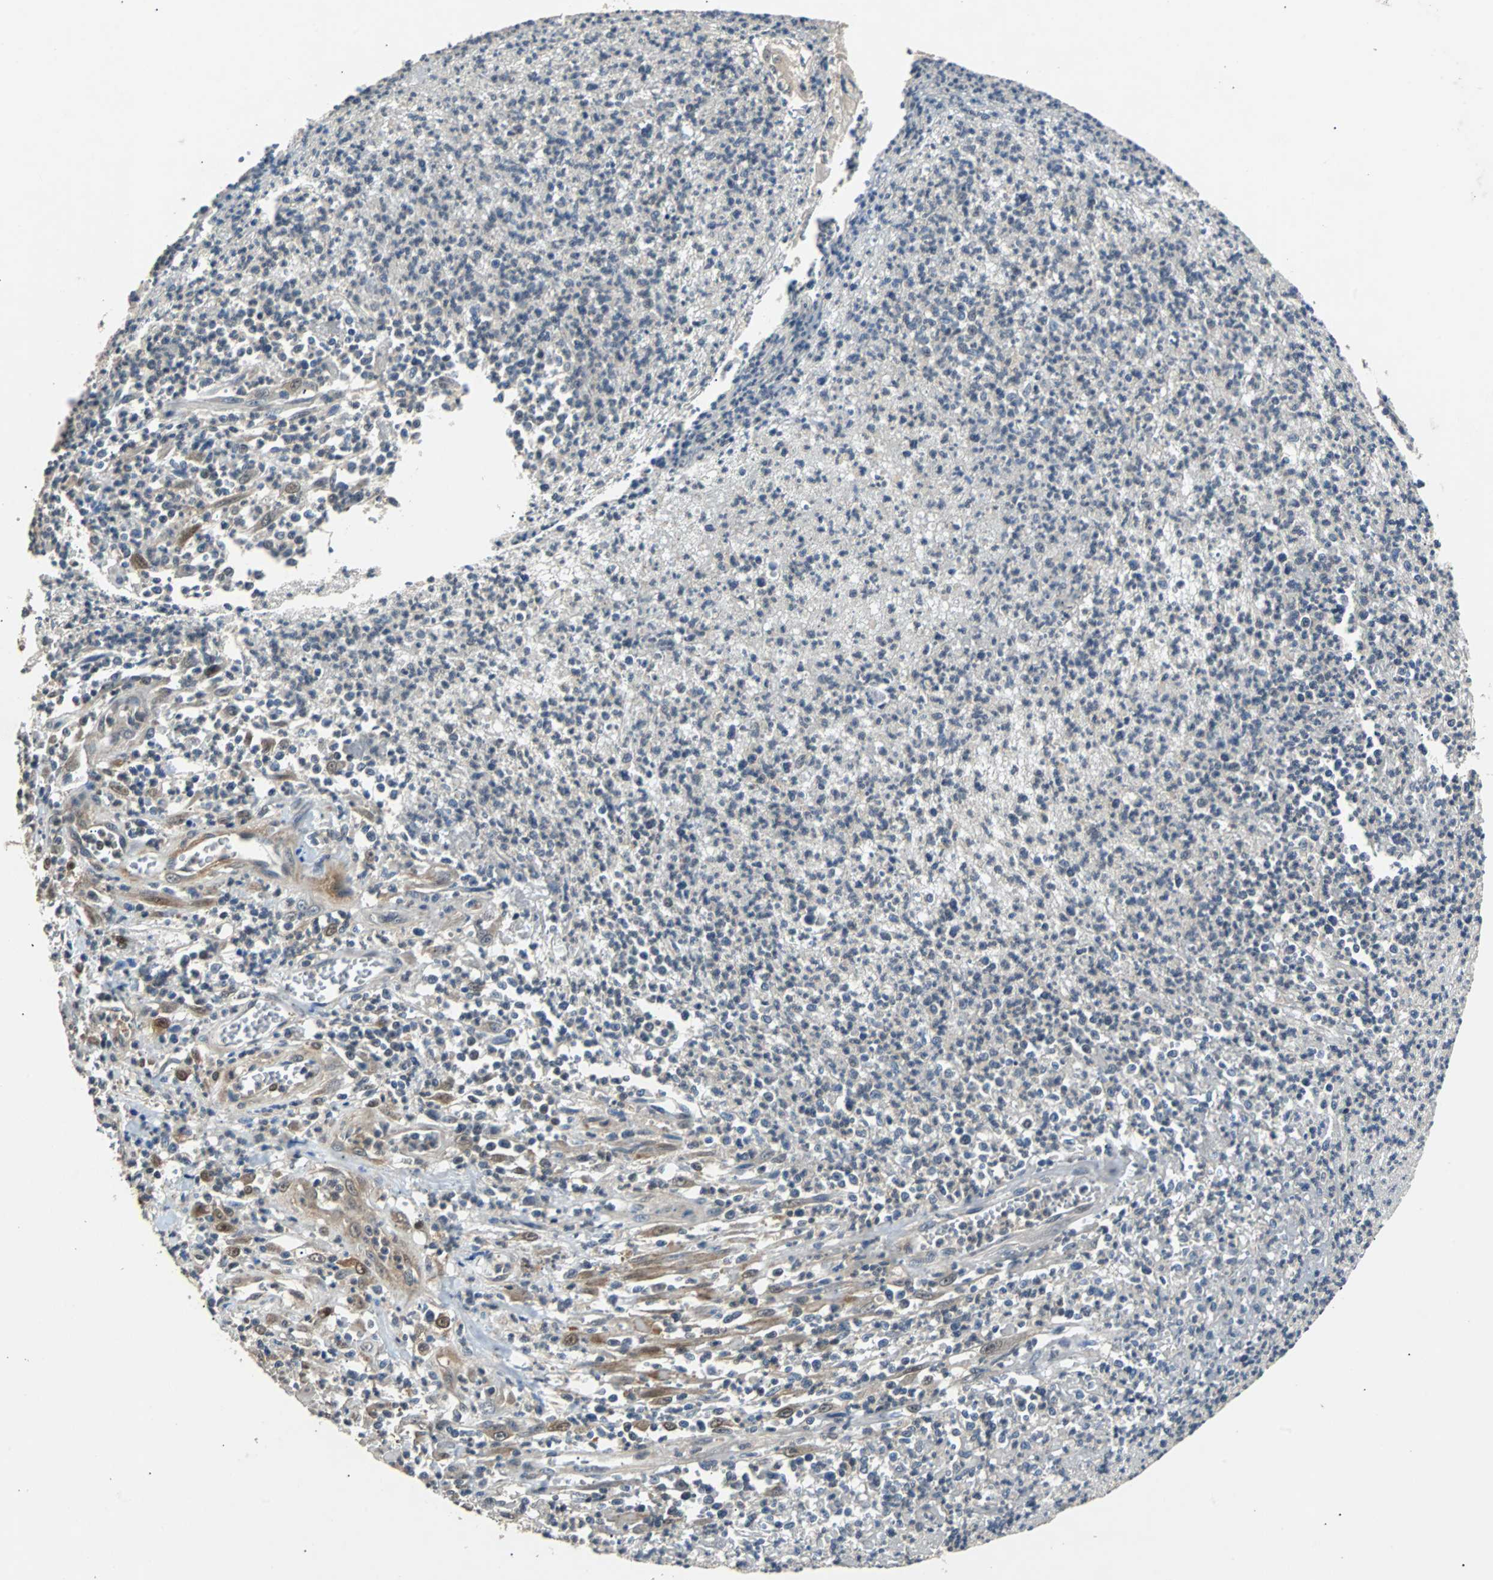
{"staining": {"intensity": "weak", "quantity": ">75%", "location": "cytoplasmic/membranous,nuclear"}, "tissue": "pancreatic cancer", "cell_type": "Tumor cells", "image_type": "cancer", "snomed": [{"axis": "morphology", "description": "Normal tissue, NOS"}, {"axis": "topography", "description": "Lymph node"}], "caption": "Pancreatic cancer was stained to show a protein in brown. There is low levels of weak cytoplasmic/membranous and nuclear expression in approximately >75% of tumor cells.", "gene": "PRDX6", "patient": {"sex": "male", "age": 50}}